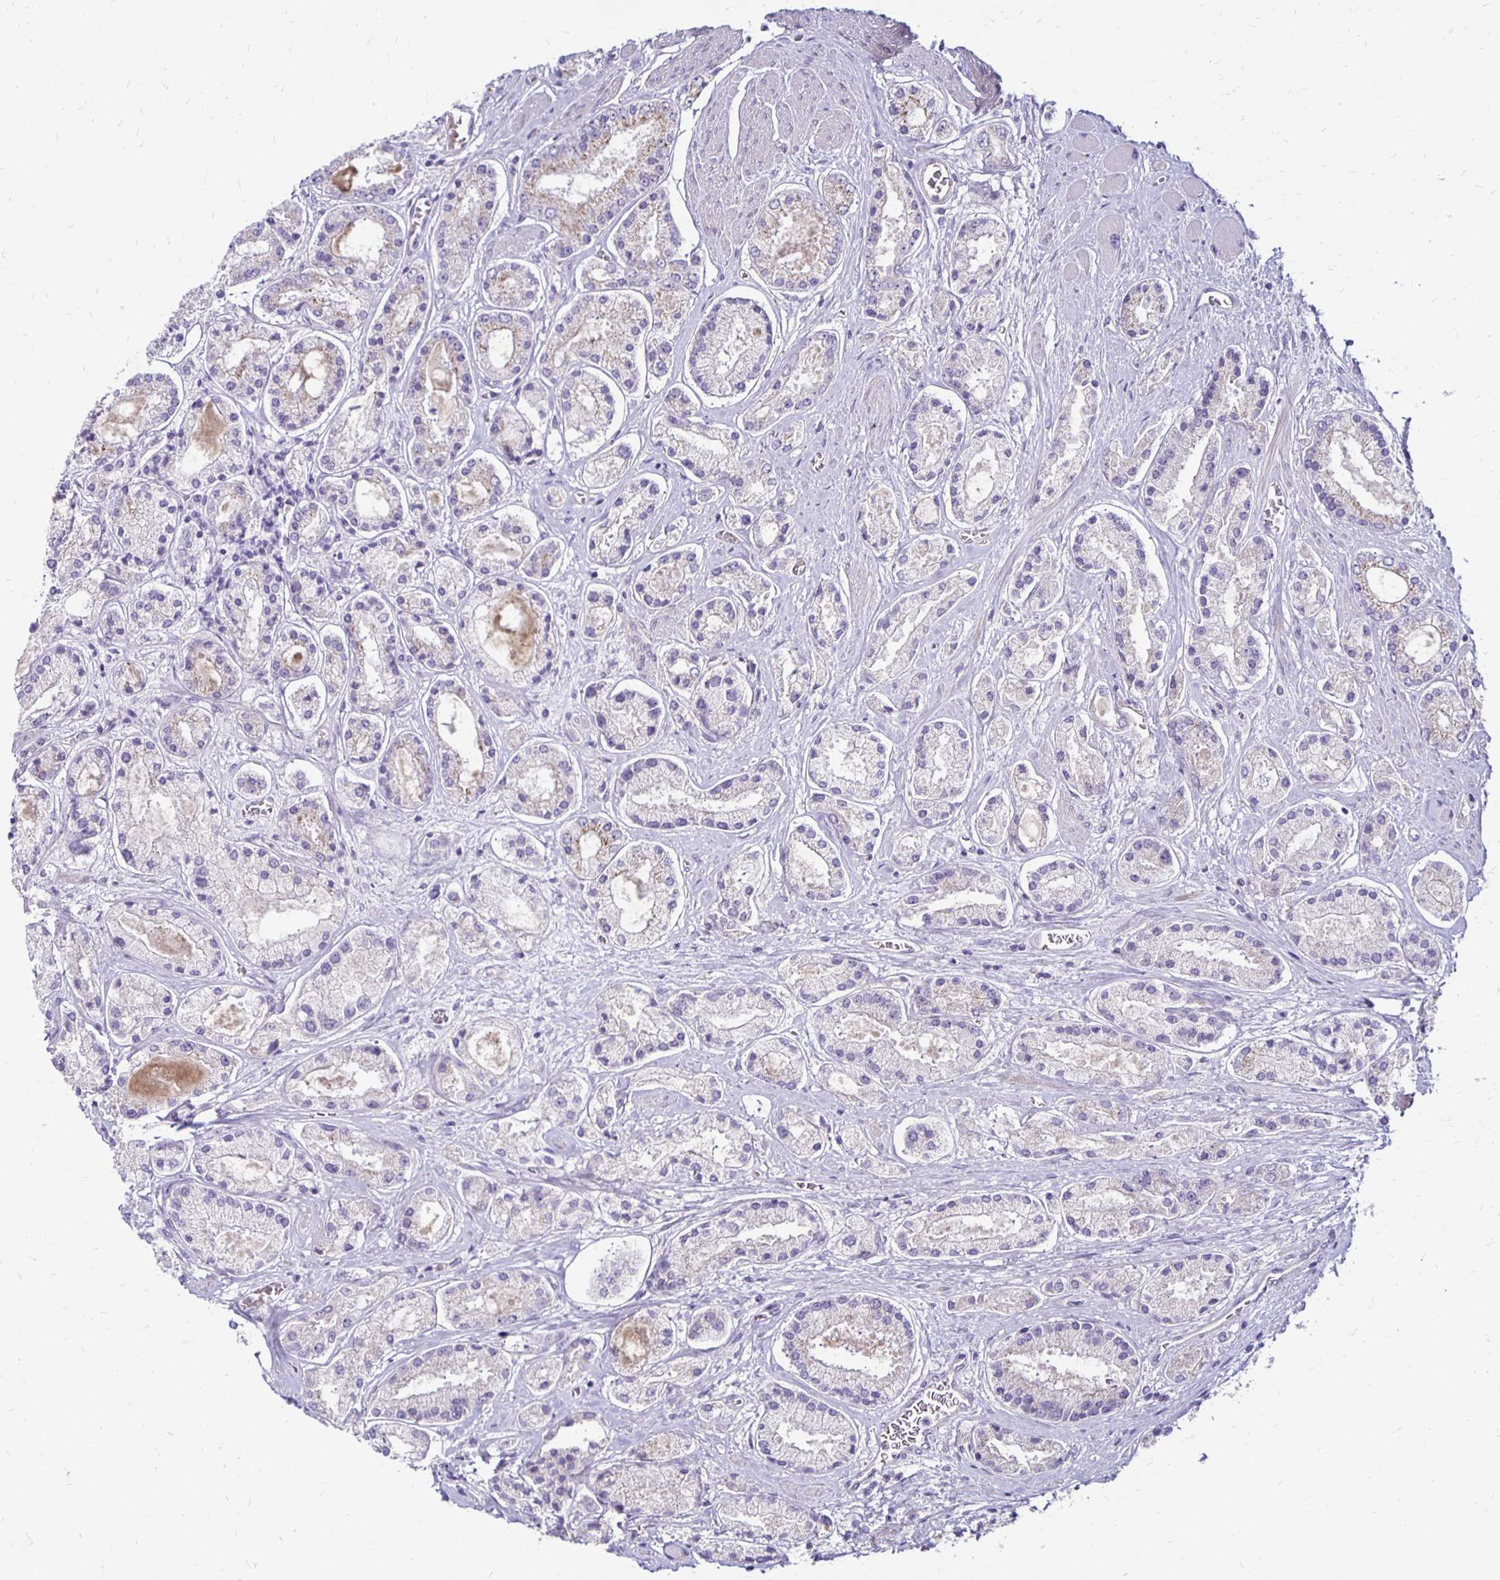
{"staining": {"intensity": "moderate", "quantity": "<25%", "location": "cytoplasmic/membranous"}, "tissue": "prostate cancer", "cell_type": "Tumor cells", "image_type": "cancer", "snomed": [{"axis": "morphology", "description": "Adenocarcinoma, High grade"}, {"axis": "topography", "description": "Prostate"}], "caption": "Prostate high-grade adenocarcinoma stained for a protein shows moderate cytoplasmic/membranous positivity in tumor cells.", "gene": "KATNBL1", "patient": {"sex": "male", "age": 67}}